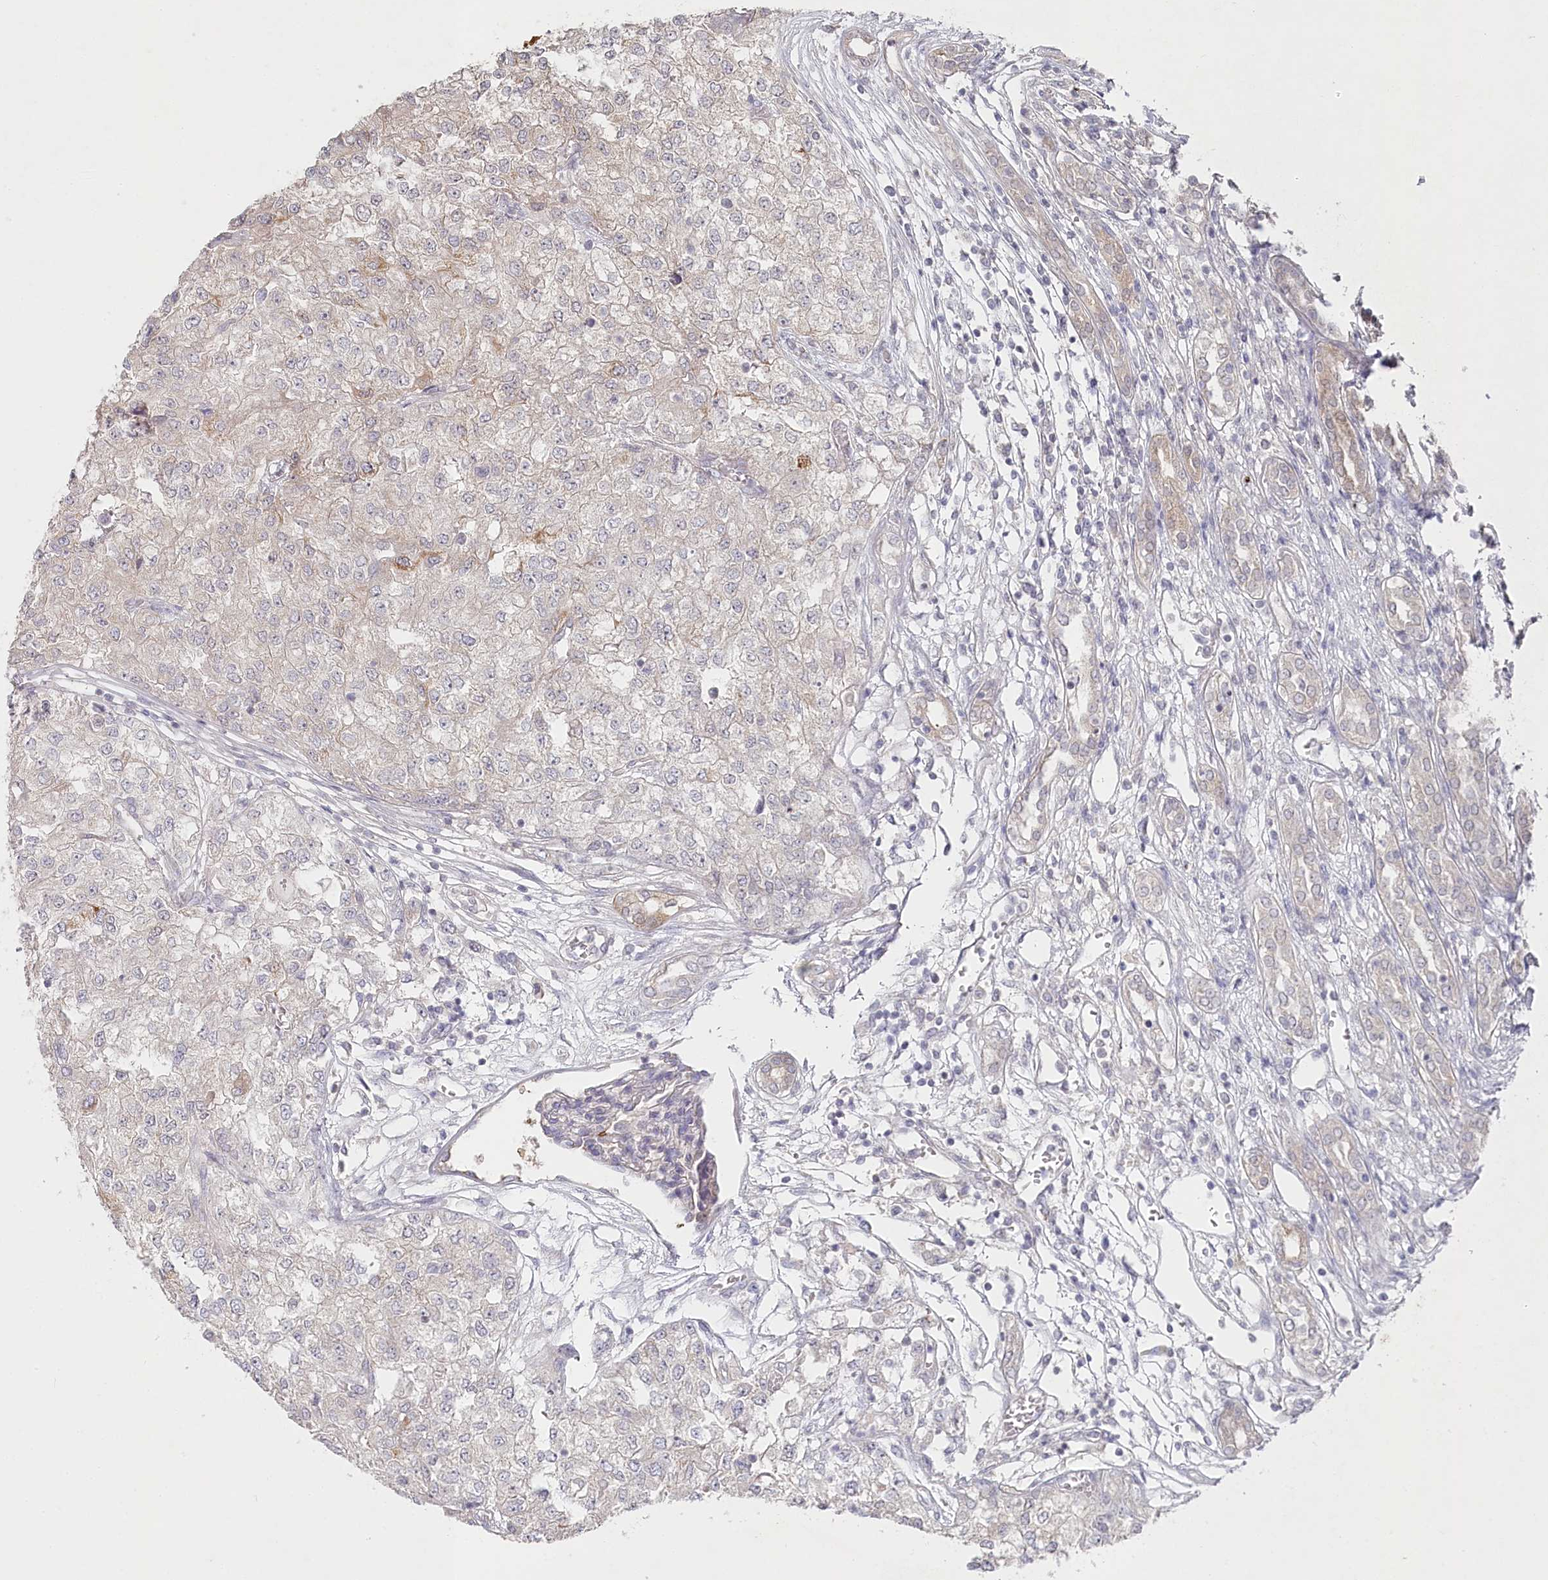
{"staining": {"intensity": "negative", "quantity": "none", "location": "none"}, "tissue": "renal cancer", "cell_type": "Tumor cells", "image_type": "cancer", "snomed": [{"axis": "morphology", "description": "Adenocarcinoma, NOS"}, {"axis": "topography", "description": "Kidney"}], "caption": "Immunohistochemical staining of human adenocarcinoma (renal) demonstrates no significant staining in tumor cells.", "gene": "AAMDC", "patient": {"sex": "female", "age": 54}}